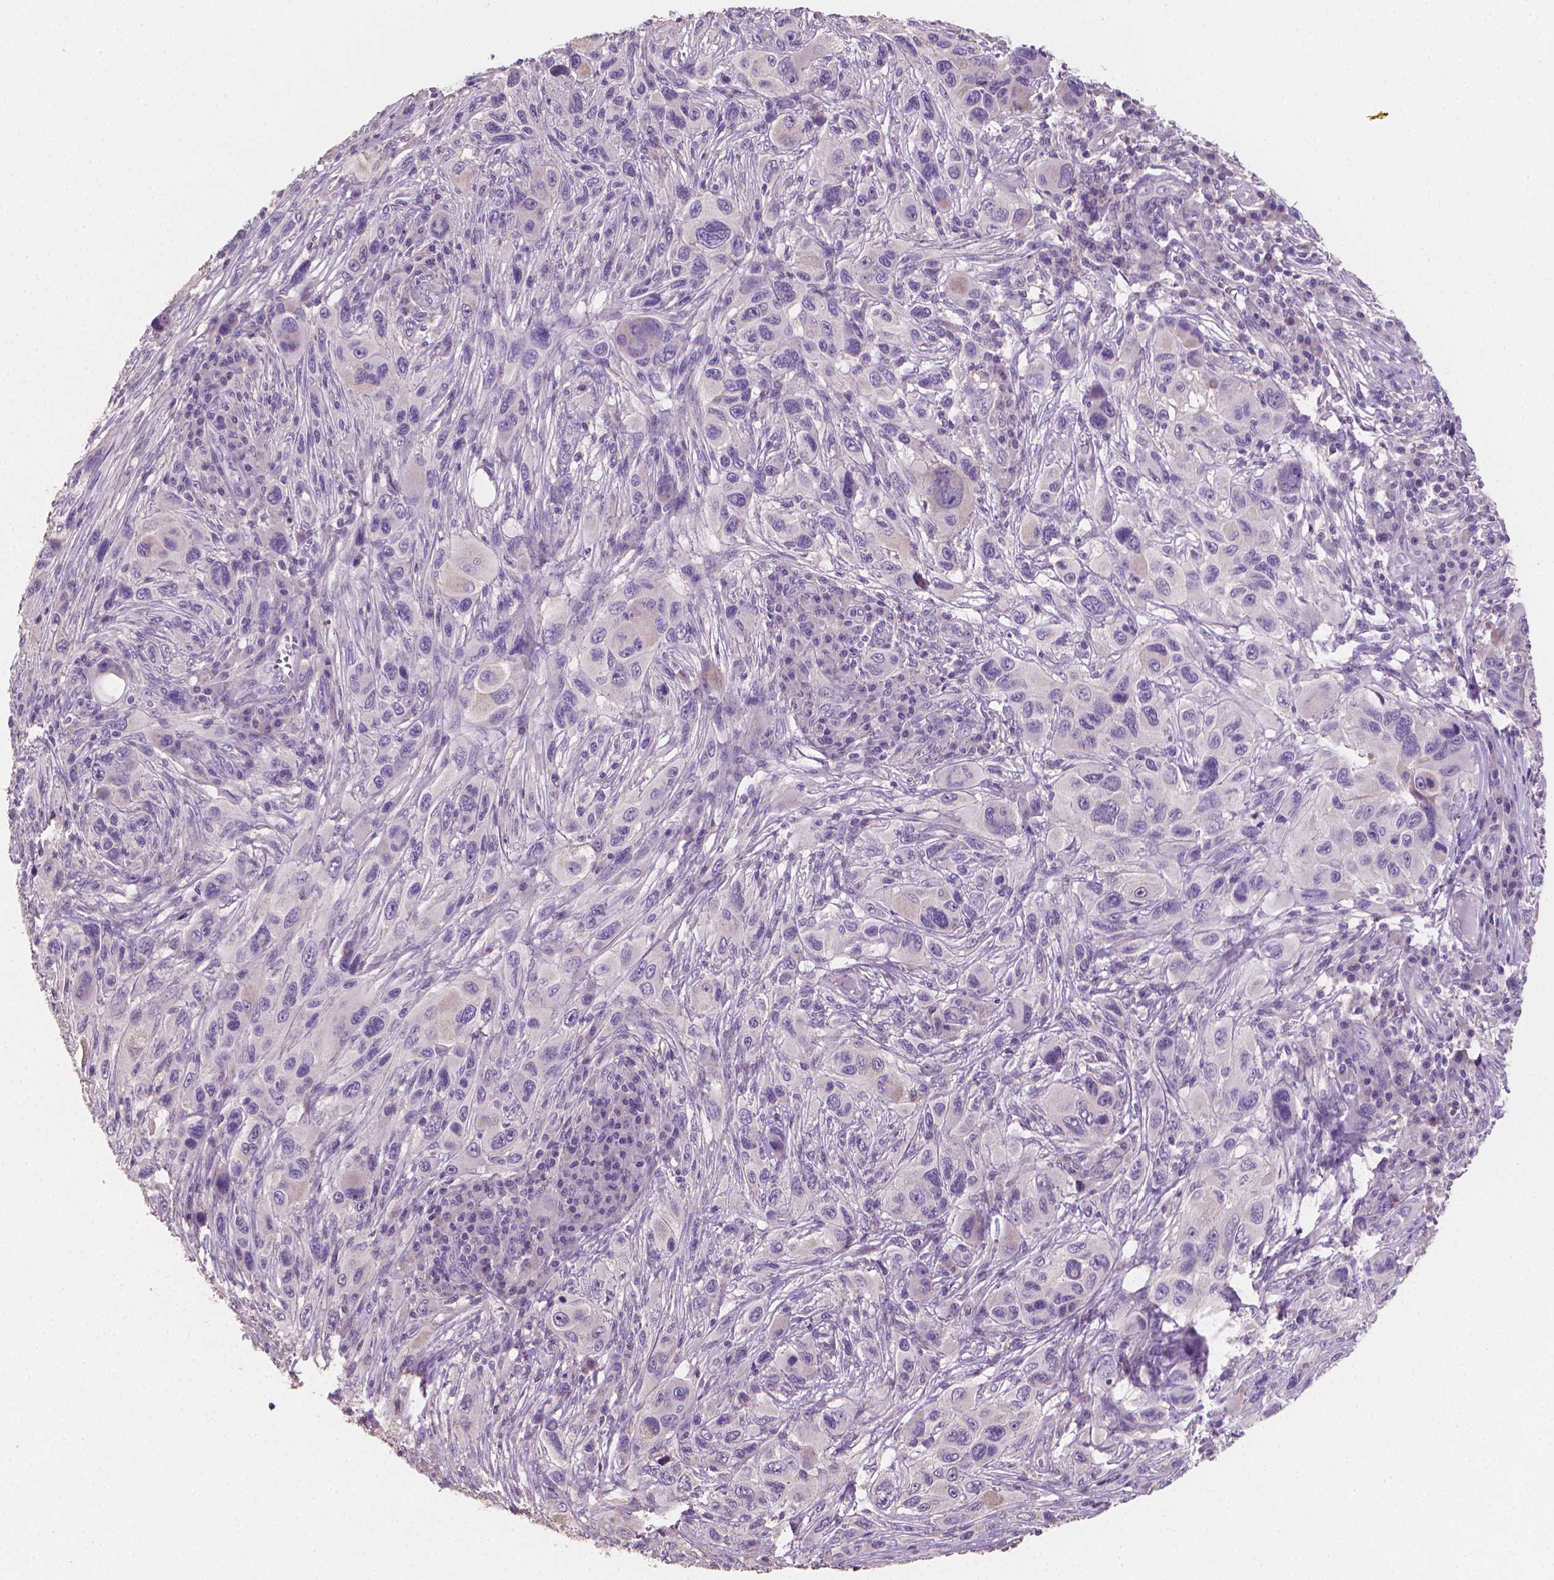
{"staining": {"intensity": "negative", "quantity": "none", "location": "none"}, "tissue": "melanoma", "cell_type": "Tumor cells", "image_type": "cancer", "snomed": [{"axis": "morphology", "description": "Malignant melanoma, NOS"}, {"axis": "topography", "description": "Skin"}], "caption": "This is a micrograph of immunohistochemistry staining of melanoma, which shows no positivity in tumor cells. Brightfield microscopy of immunohistochemistry (IHC) stained with DAB (3,3'-diaminobenzidine) (brown) and hematoxylin (blue), captured at high magnification.", "gene": "CATIP", "patient": {"sex": "male", "age": 53}}